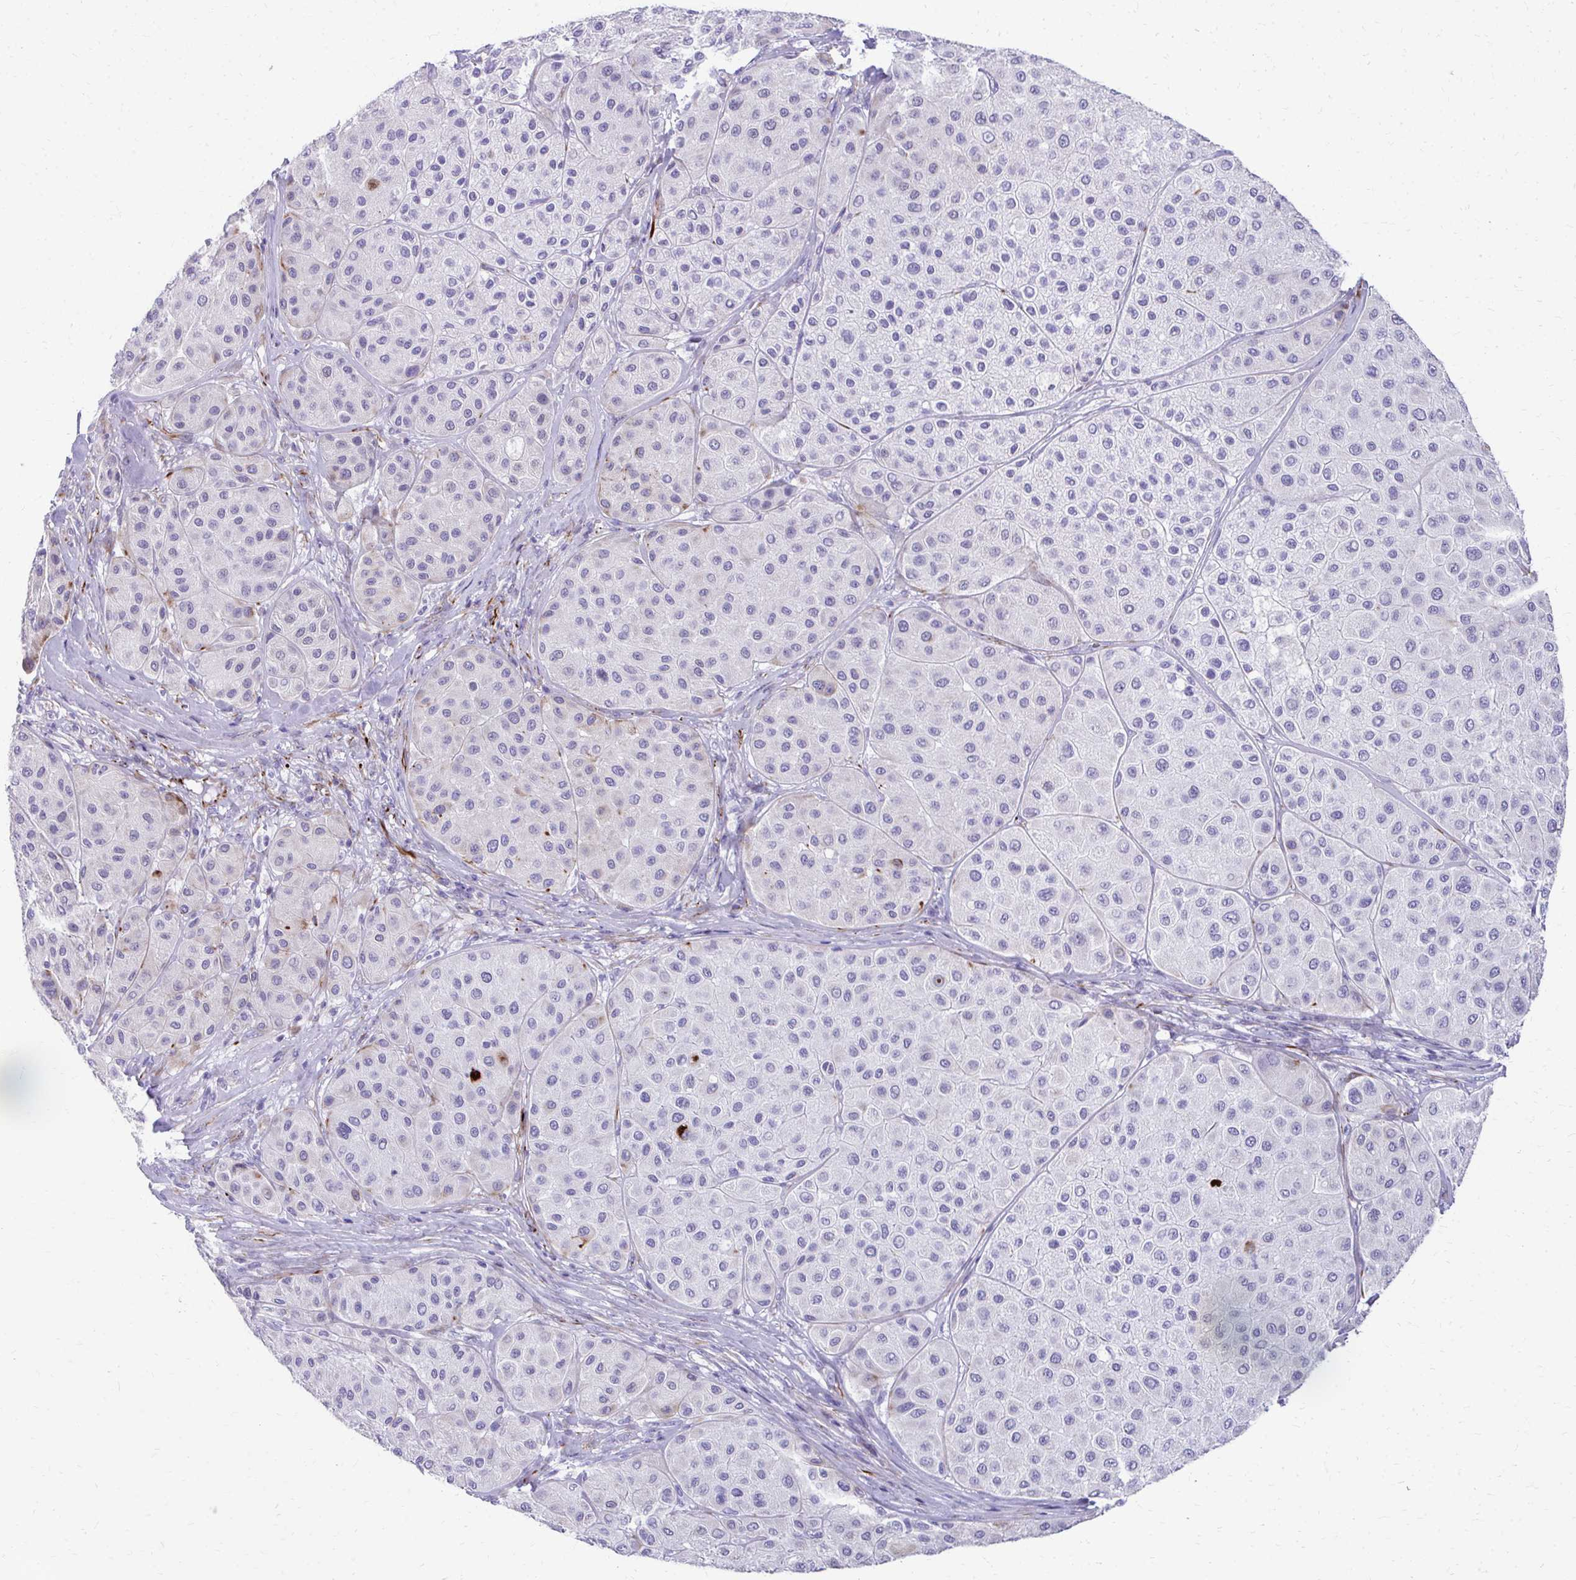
{"staining": {"intensity": "negative", "quantity": "none", "location": "none"}, "tissue": "melanoma", "cell_type": "Tumor cells", "image_type": "cancer", "snomed": [{"axis": "morphology", "description": "Malignant melanoma, Metastatic site"}, {"axis": "topography", "description": "Smooth muscle"}], "caption": "The micrograph shows no significant staining in tumor cells of melanoma.", "gene": "TRIM6", "patient": {"sex": "male", "age": 41}}